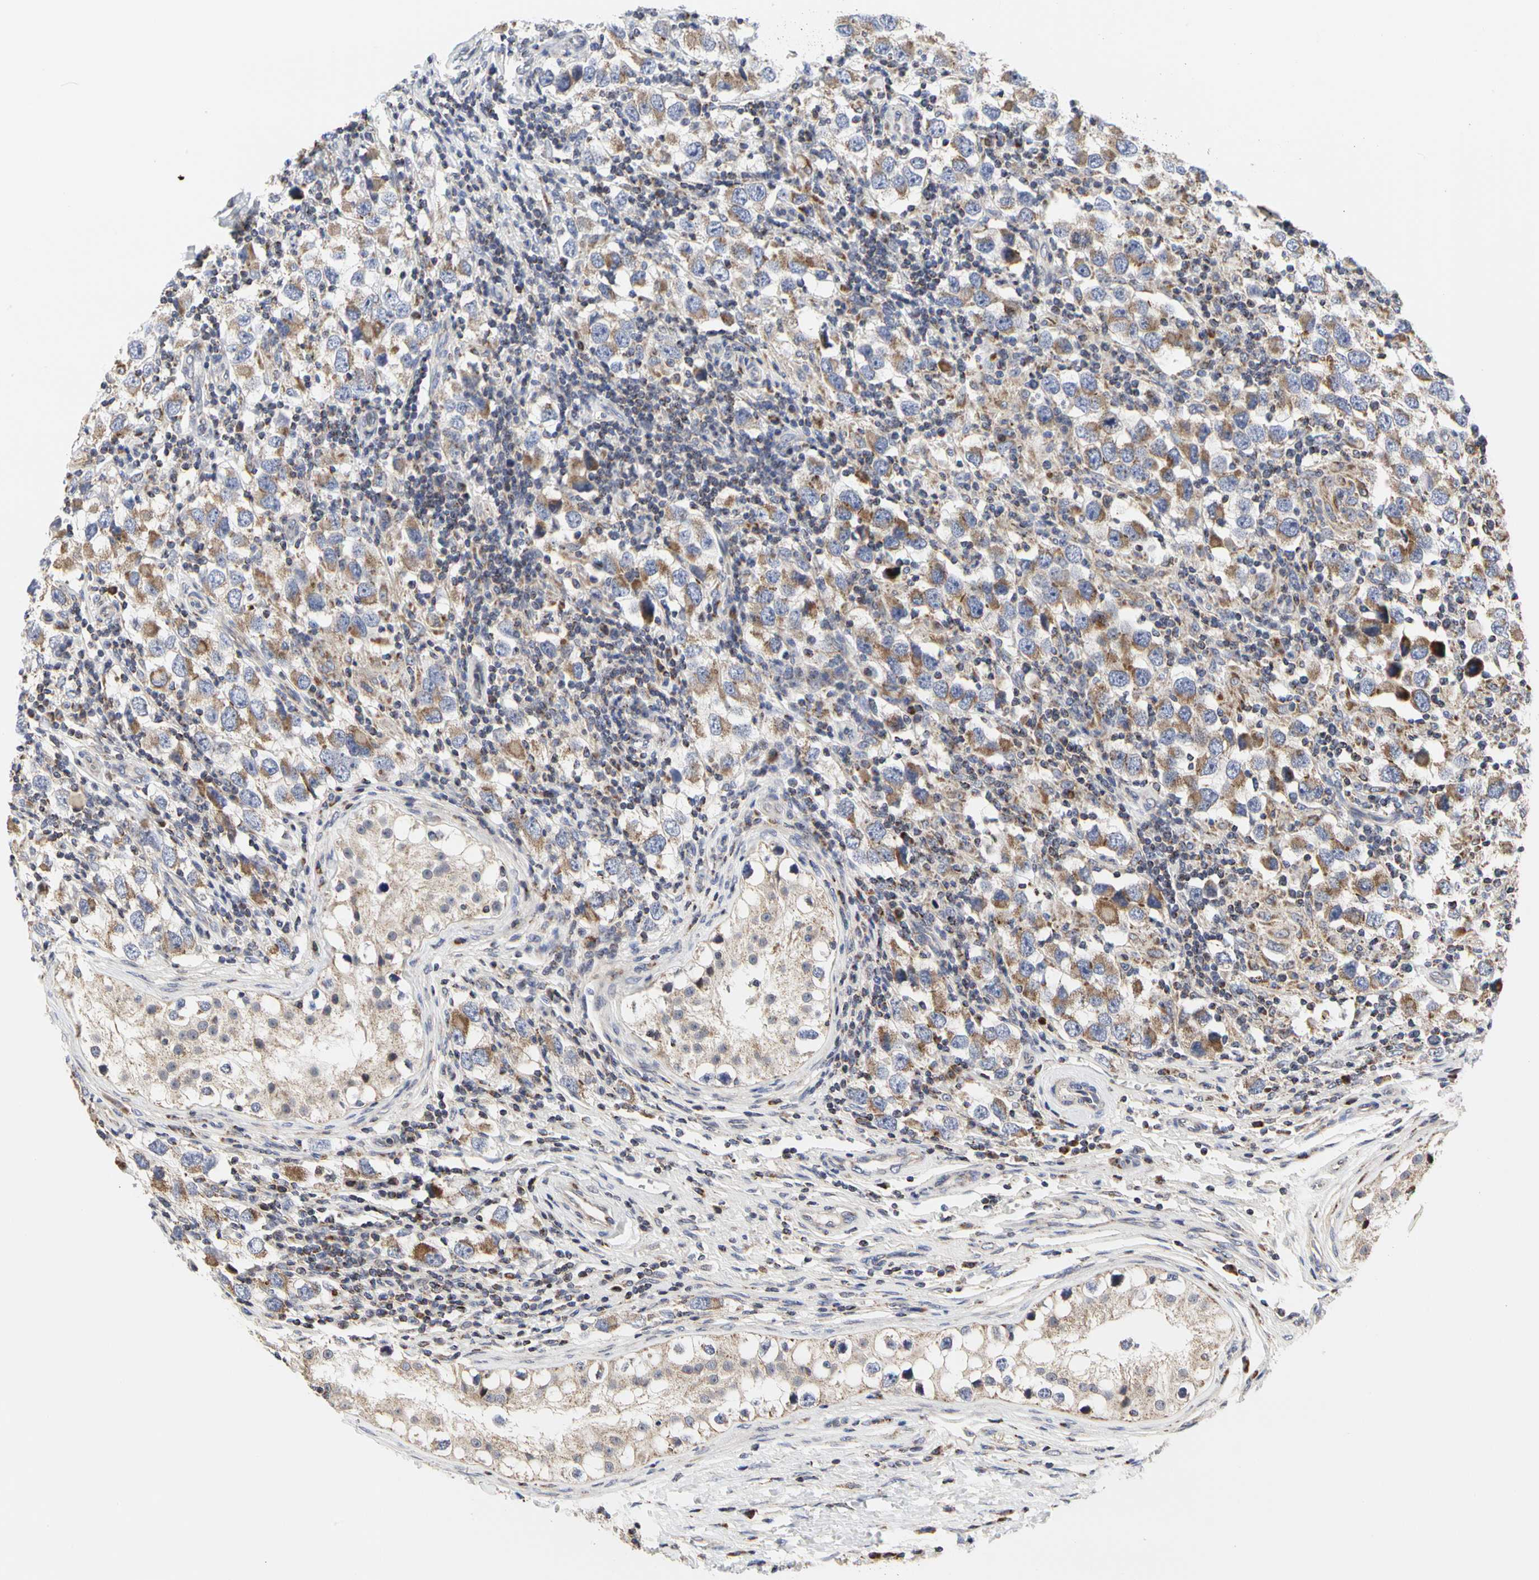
{"staining": {"intensity": "moderate", "quantity": ">75%", "location": "cytoplasmic/membranous"}, "tissue": "testis cancer", "cell_type": "Tumor cells", "image_type": "cancer", "snomed": [{"axis": "morphology", "description": "Carcinoma, Embryonal, NOS"}, {"axis": "topography", "description": "Testis"}], "caption": "The photomicrograph shows immunohistochemical staining of testis cancer (embryonal carcinoma). There is moderate cytoplasmic/membranous expression is present in about >75% of tumor cells.", "gene": "TSKU", "patient": {"sex": "male", "age": 21}}